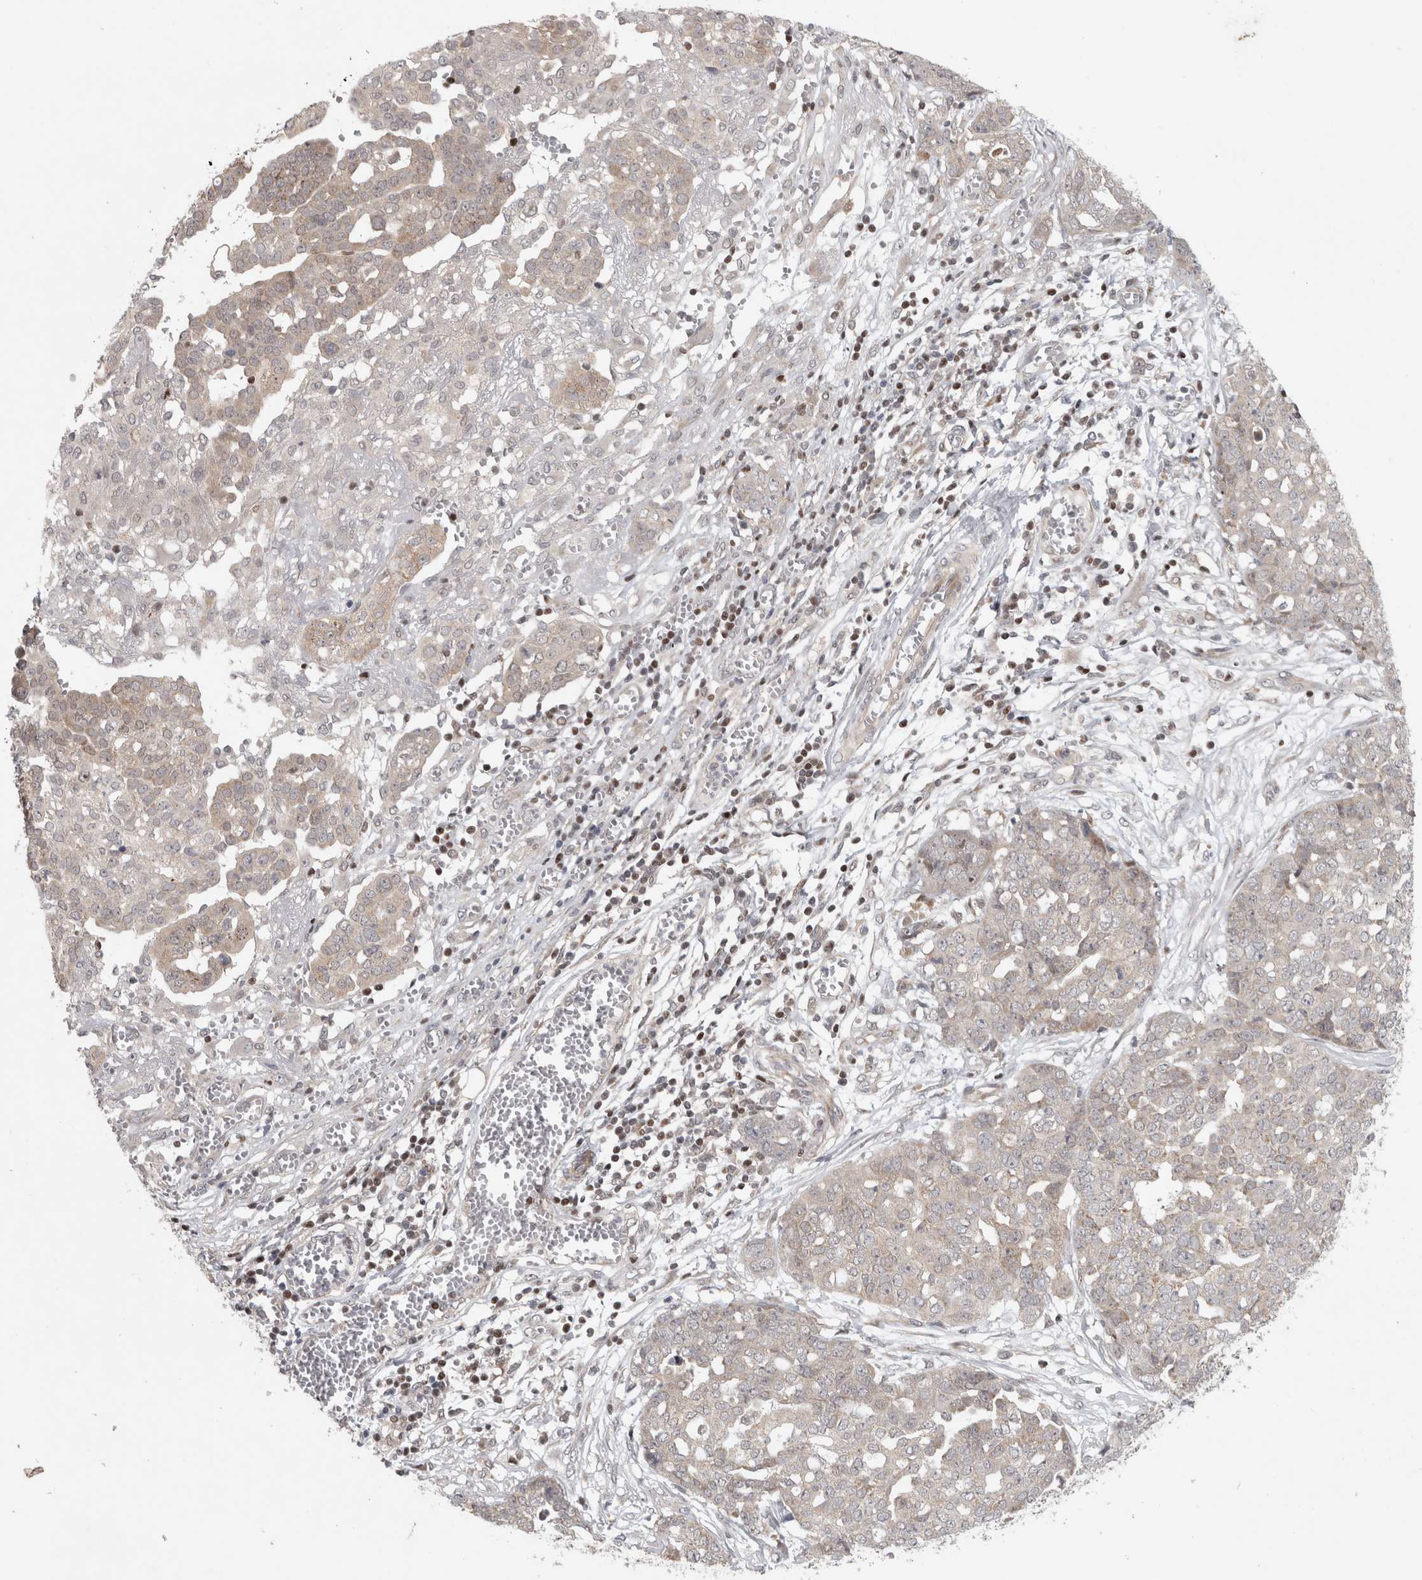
{"staining": {"intensity": "negative", "quantity": "none", "location": "none"}, "tissue": "ovarian cancer", "cell_type": "Tumor cells", "image_type": "cancer", "snomed": [{"axis": "morphology", "description": "Cystadenocarcinoma, serous, NOS"}, {"axis": "topography", "description": "Soft tissue"}, {"axis": "topography", "description": "Ovary"}], "caption": "Immunohistochemical staining of human ovarian serous cystadenocarcinoma shows no significant expression in tumor cells.", "gene": "KDM8", "patient": {"sex": "female", "age": 57}}